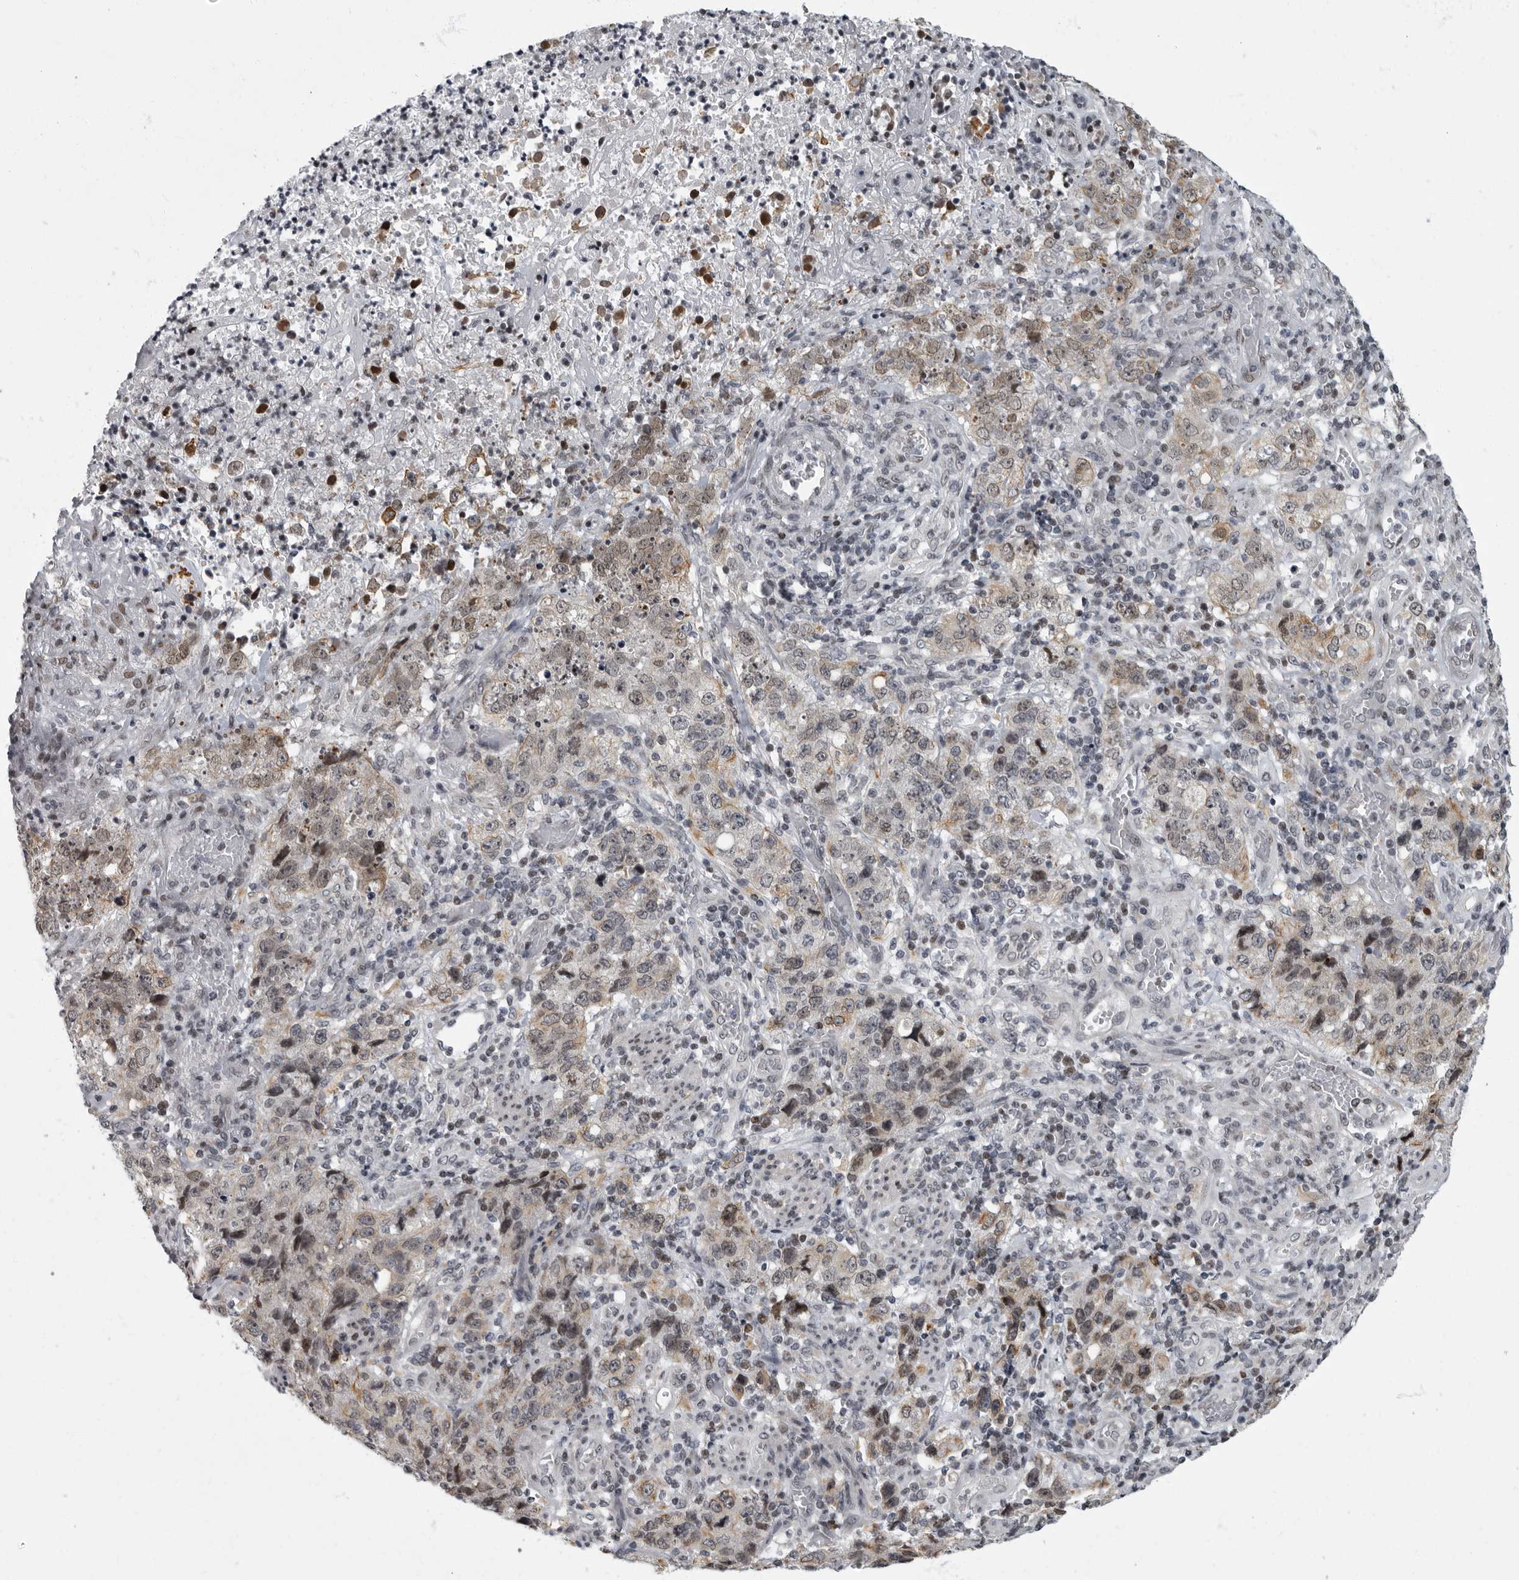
{"staining": {"intensity": "weak", "quantity": "25%-75%", "location": "cytoplasmic/membranous"}, "tissue": "stomach cancer", "cell_type": "Tumor cells", "image_type": "cancer", "snomed": [{"axis": "morphology", "description": "Adenocarcinoma, NOS"}, {"axis": "topography", "description": "Stomach"}], "caption": "Stomach cancer tissue displays weak cytoplasmic/membranous staining in about 25%-75% of tumor cells, visualized by immunohistochemistry.", "gene": "EVI5", "patient": {"sex": "male", "age": 48}}